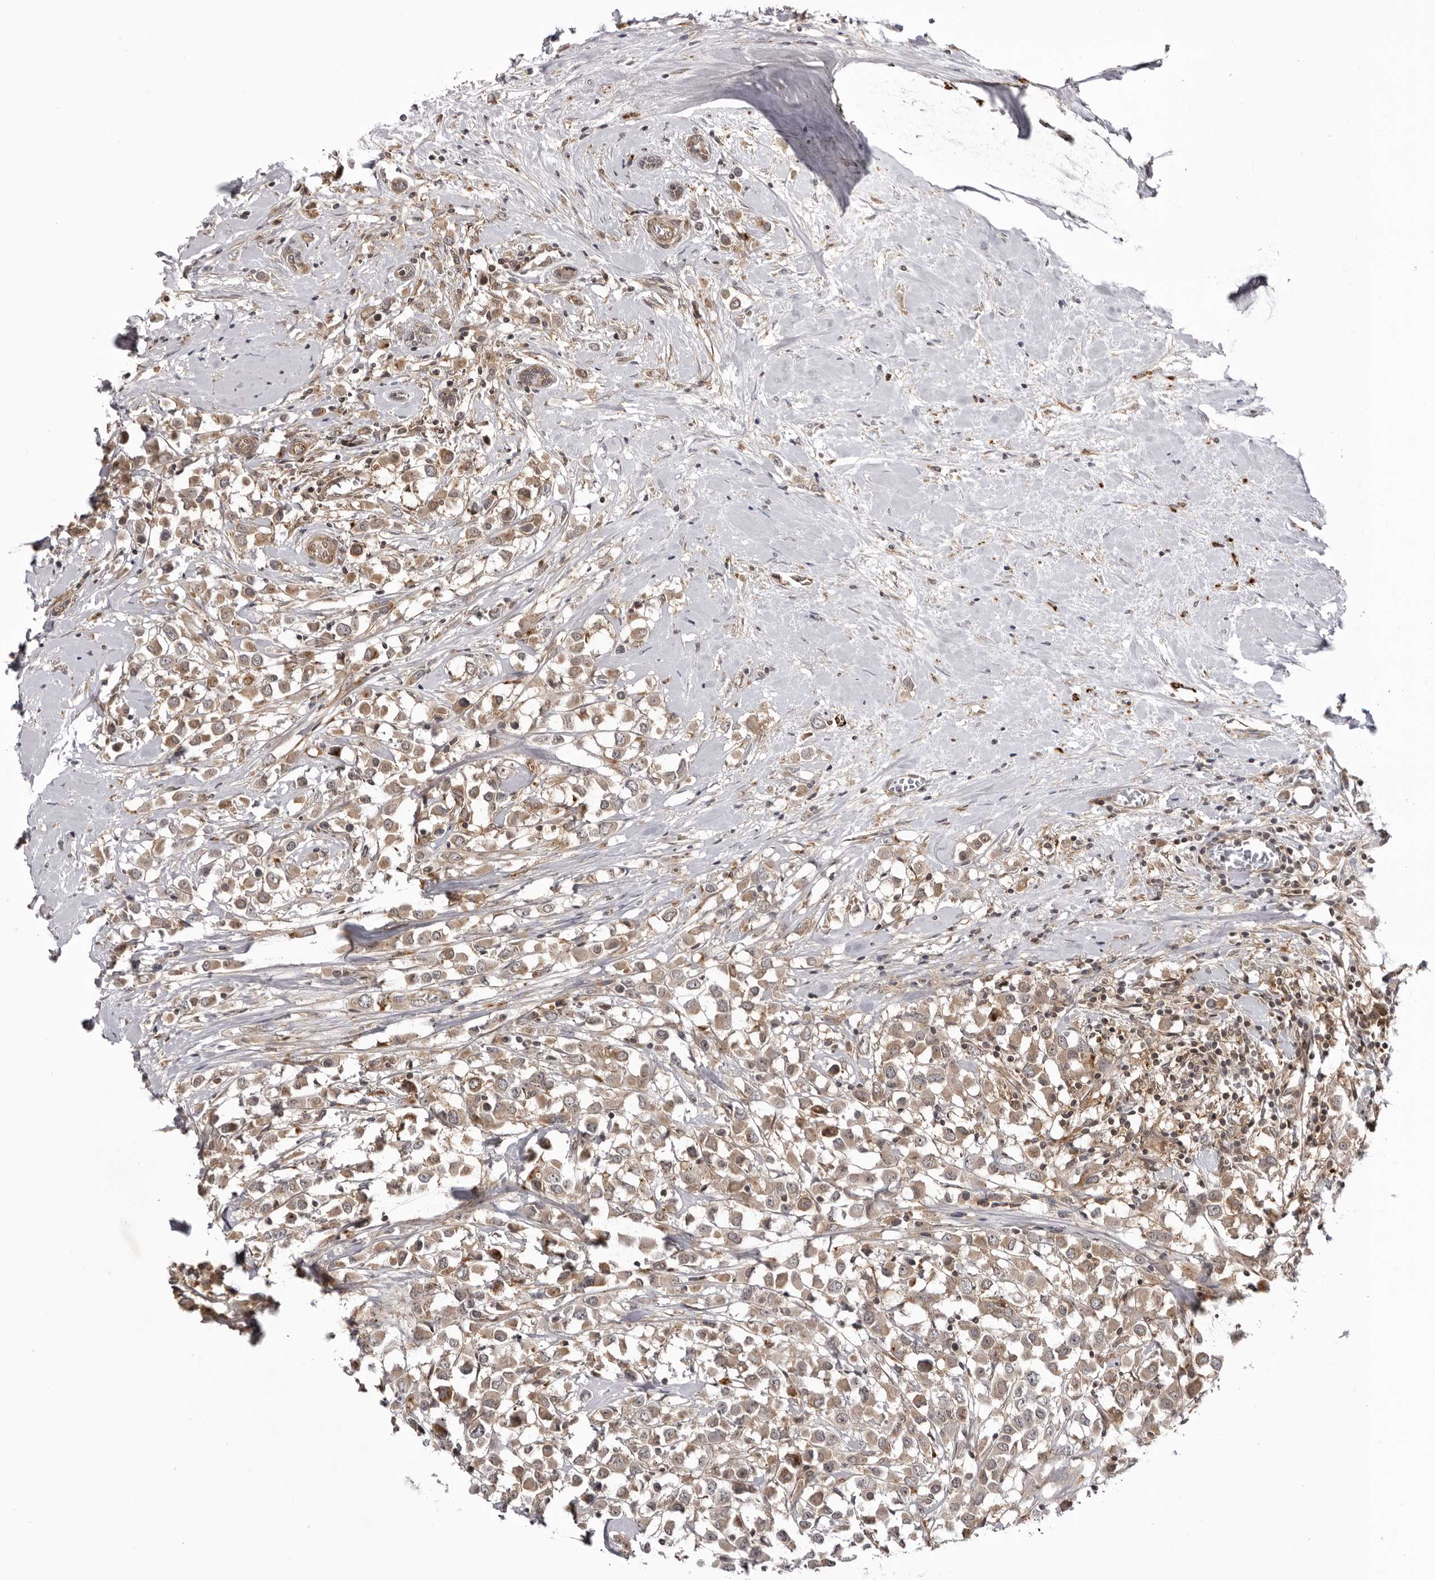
{"staining": {"intensity": "weak", "quantity": ">75%", "location": "cytoplasmic/membranous"}, "tissue": "breast cancer", "cell_type": "Tumor cells", "image_type": "cancer", "snomed": [{"axis": "morphology", "description": "Duct carcinoma"}, {"axis": "topography", "description": "Breast"}], "caption": "About >75% of tumor cells in human breast intraductal carcinoma display weak cytoplasmic/membranous protein staining as visualized by brown immunohistochemical staining.", "gene": "USP43", "patient": {"sex": "female", "age": 61}}